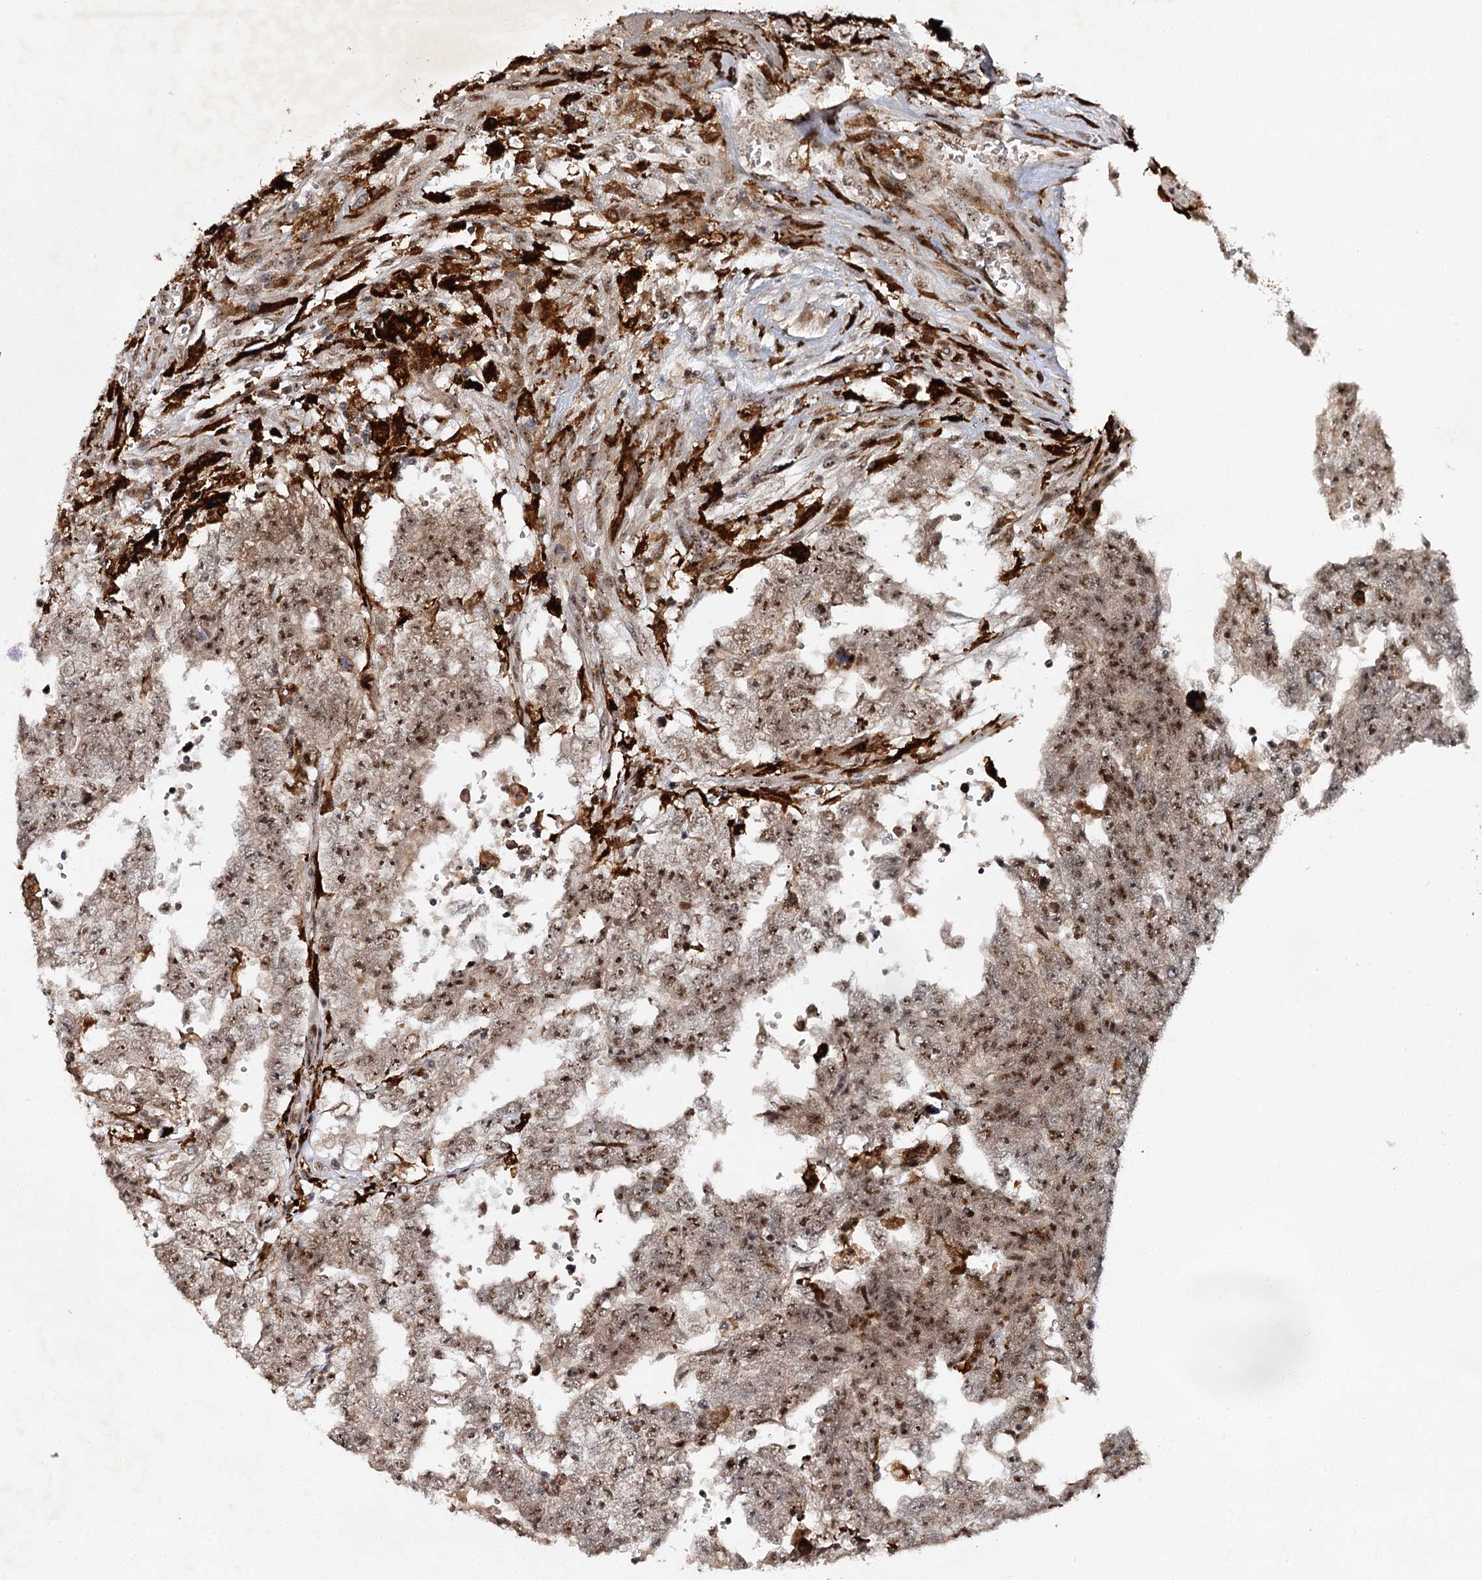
{"staining": {"intensity": "moderate", "quantity": ">75%", "location": "nuclear"}, "tissue": "testis cancer", "cell_type": "Tumor cells", "image_type": "cancer", "snomed": [{"axis": "morphology", "description": "Carcinoma, Embryonal, NOS"}, {"axis": "topography", "description": "Testis"}], "caption": "Immunohistochemical staining of human testis cancer (embryonal carcinoma) displays medium levels of moderate nuclear protein staining in approximately >75% of tumor cells. (brown staining indicates protein expression, while blue staining denotes nuclei).", "gene": "BUD13", "patient": {"sex": "male", "age": 25}}